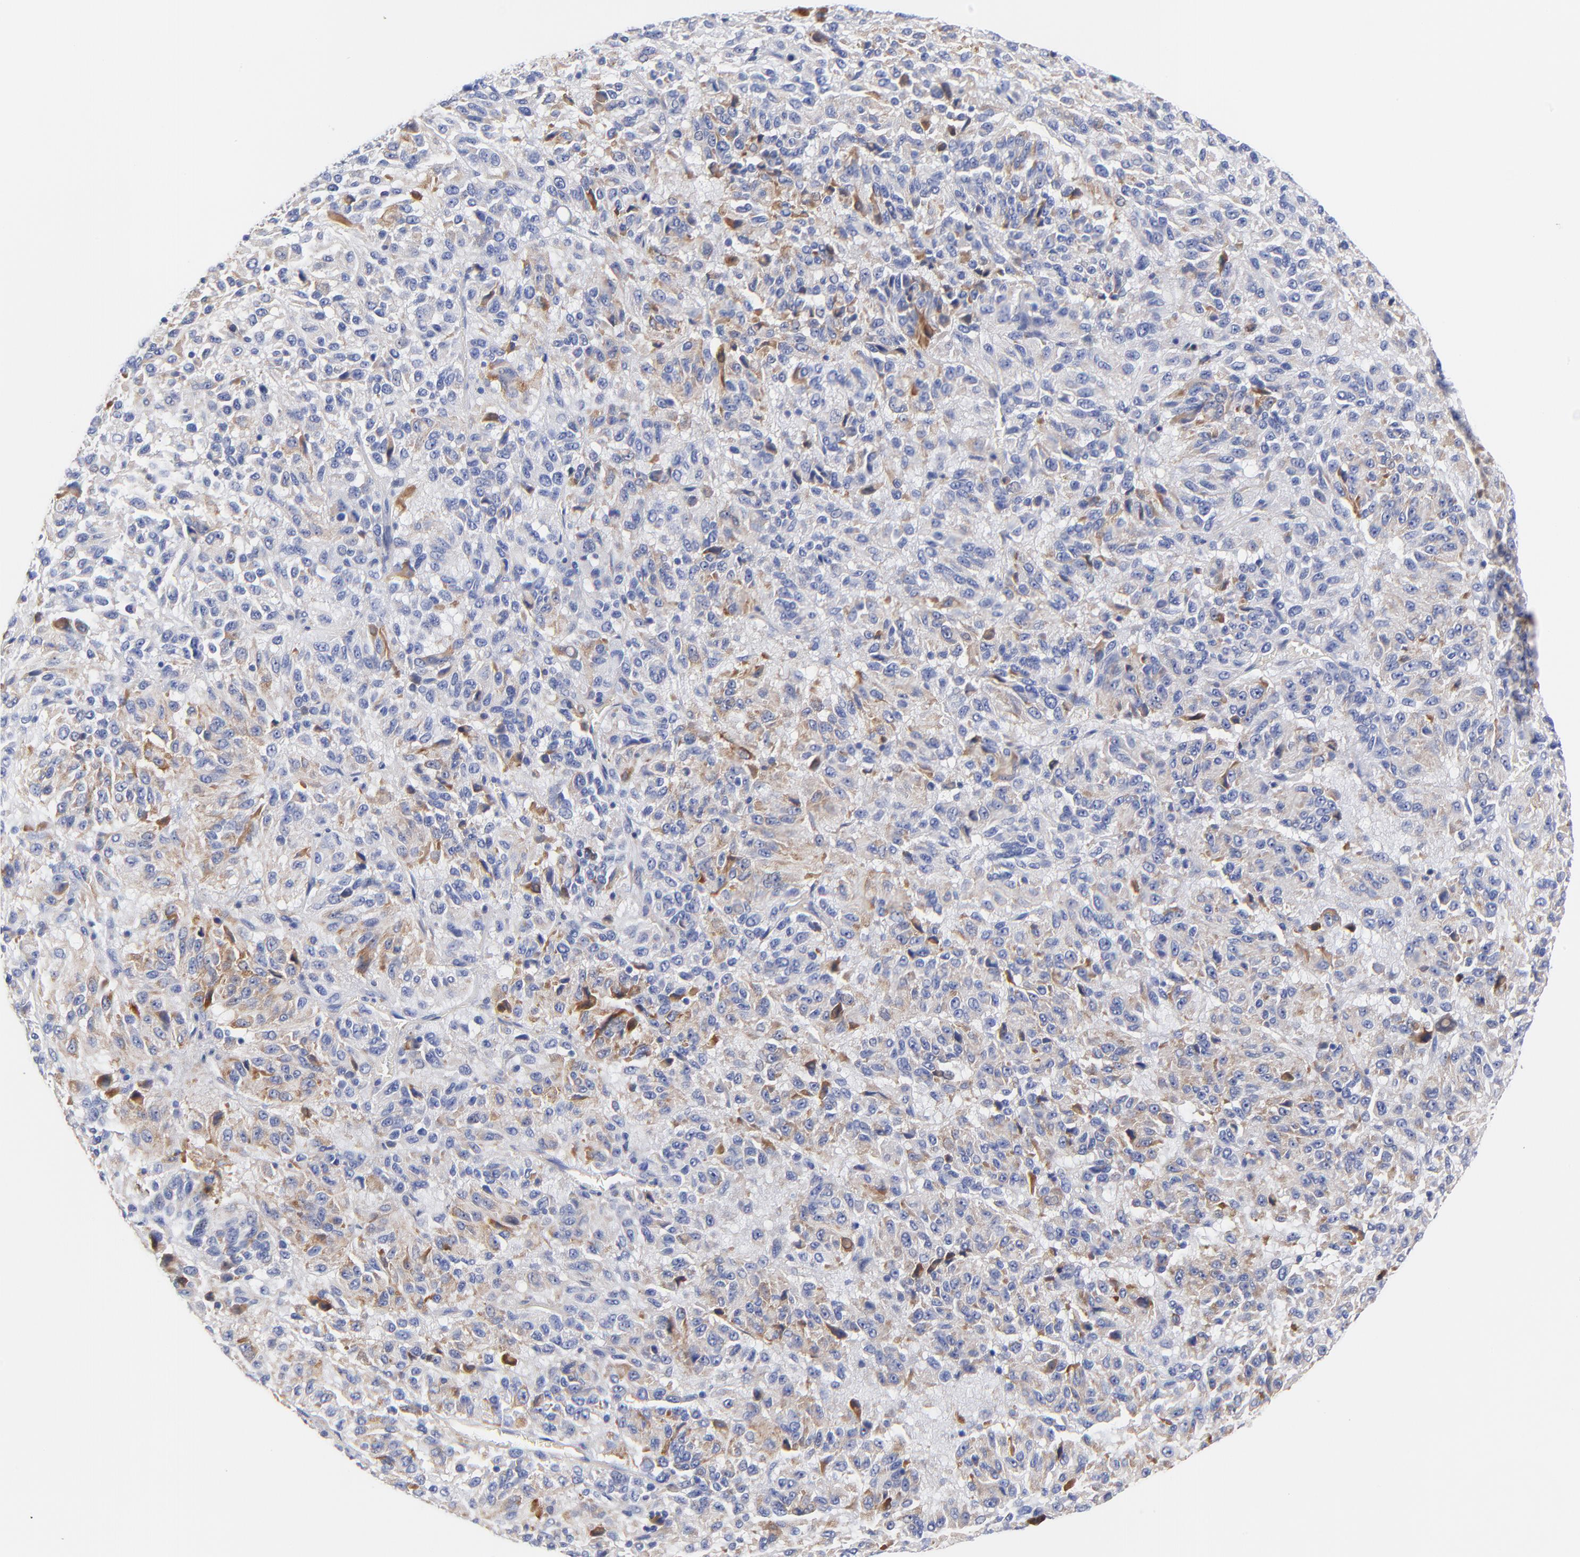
{"staining": {"intensity": "weak", "quantity": "25%-75%", "location": "cytoplasmic/membranous"}, "tissue": "melanoma", "cell_type": "Tumor cells", "image_type": "cancer", "snomed": [{"axis": "morphology", "description": "Malignant melanoma, Metastatic site"}, {"axis": "topography", "description": "Lung"}], "caption": "Immunohistochemical staining of malignant melanoma (metastatic site) displays weak cytoplasmic/membranous protein staining in about 25%-75% of tumor cells. Ihc stains the protein in brown and the nuclei are stained blue.", "gene": "IGLV3-10", "patient": {"sex": "male", "age": 64}}